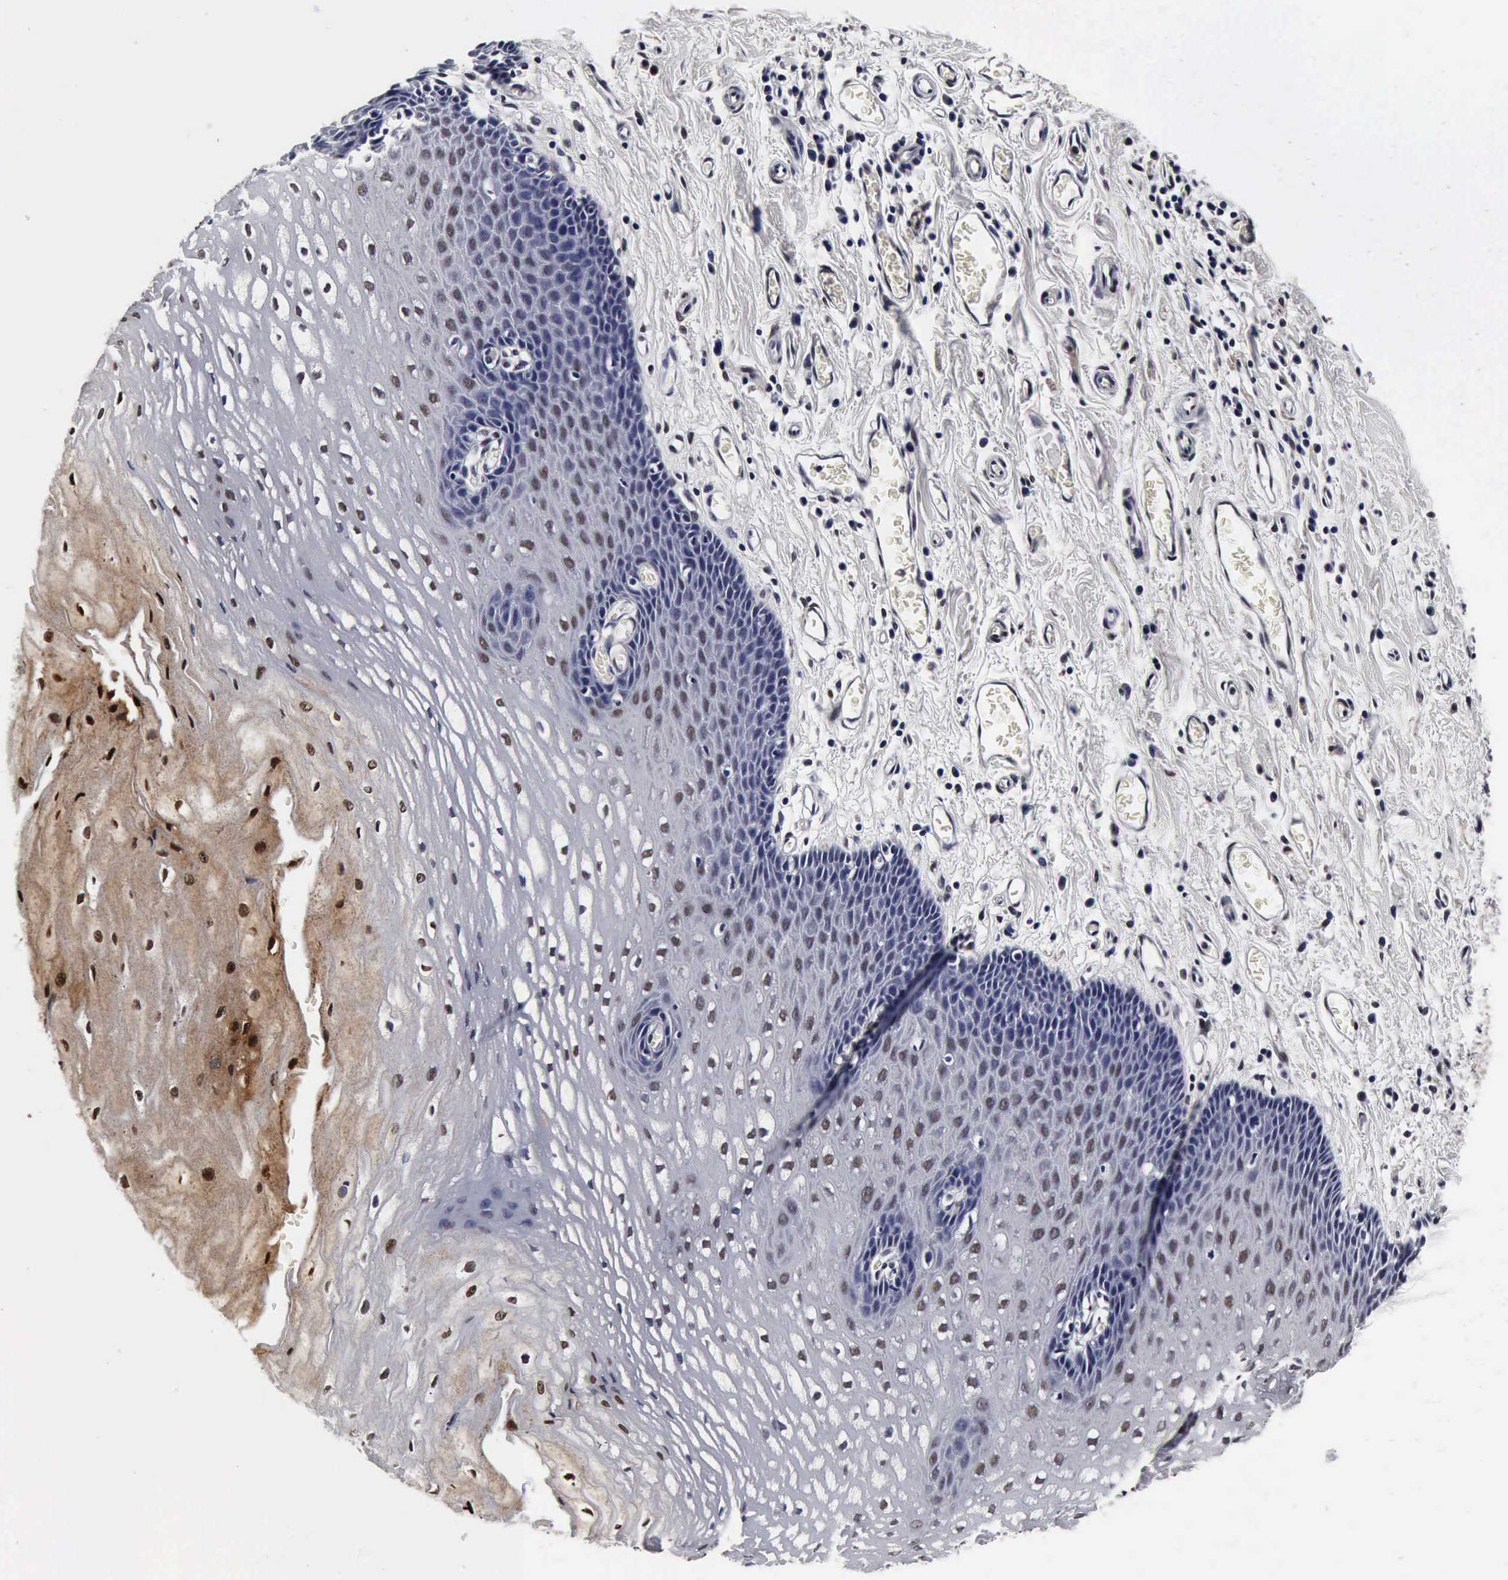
{"staining": {"intensity": "weak", "quantity": "25%-75%", "location": "nuclear"}, "tissue": "esophagus", "cell_type": "Squamous epithelial cells", "image_type": "normal", "snomed": [{"axis": "morphology", "description": "Normal tissue, NOS"}, {"axis": "topography", "description": "Esophagus"}], "caption": "Immunohistochemistry (IHC) (DAB (3,3'-diaminobenzidine)) staining of benign esophagus displays weak nuclear protein positivity in approximately 25%-75% of squamous epithelial cells.", "gene": "UBC", "patient": {"sex": "male", "age": 70}}